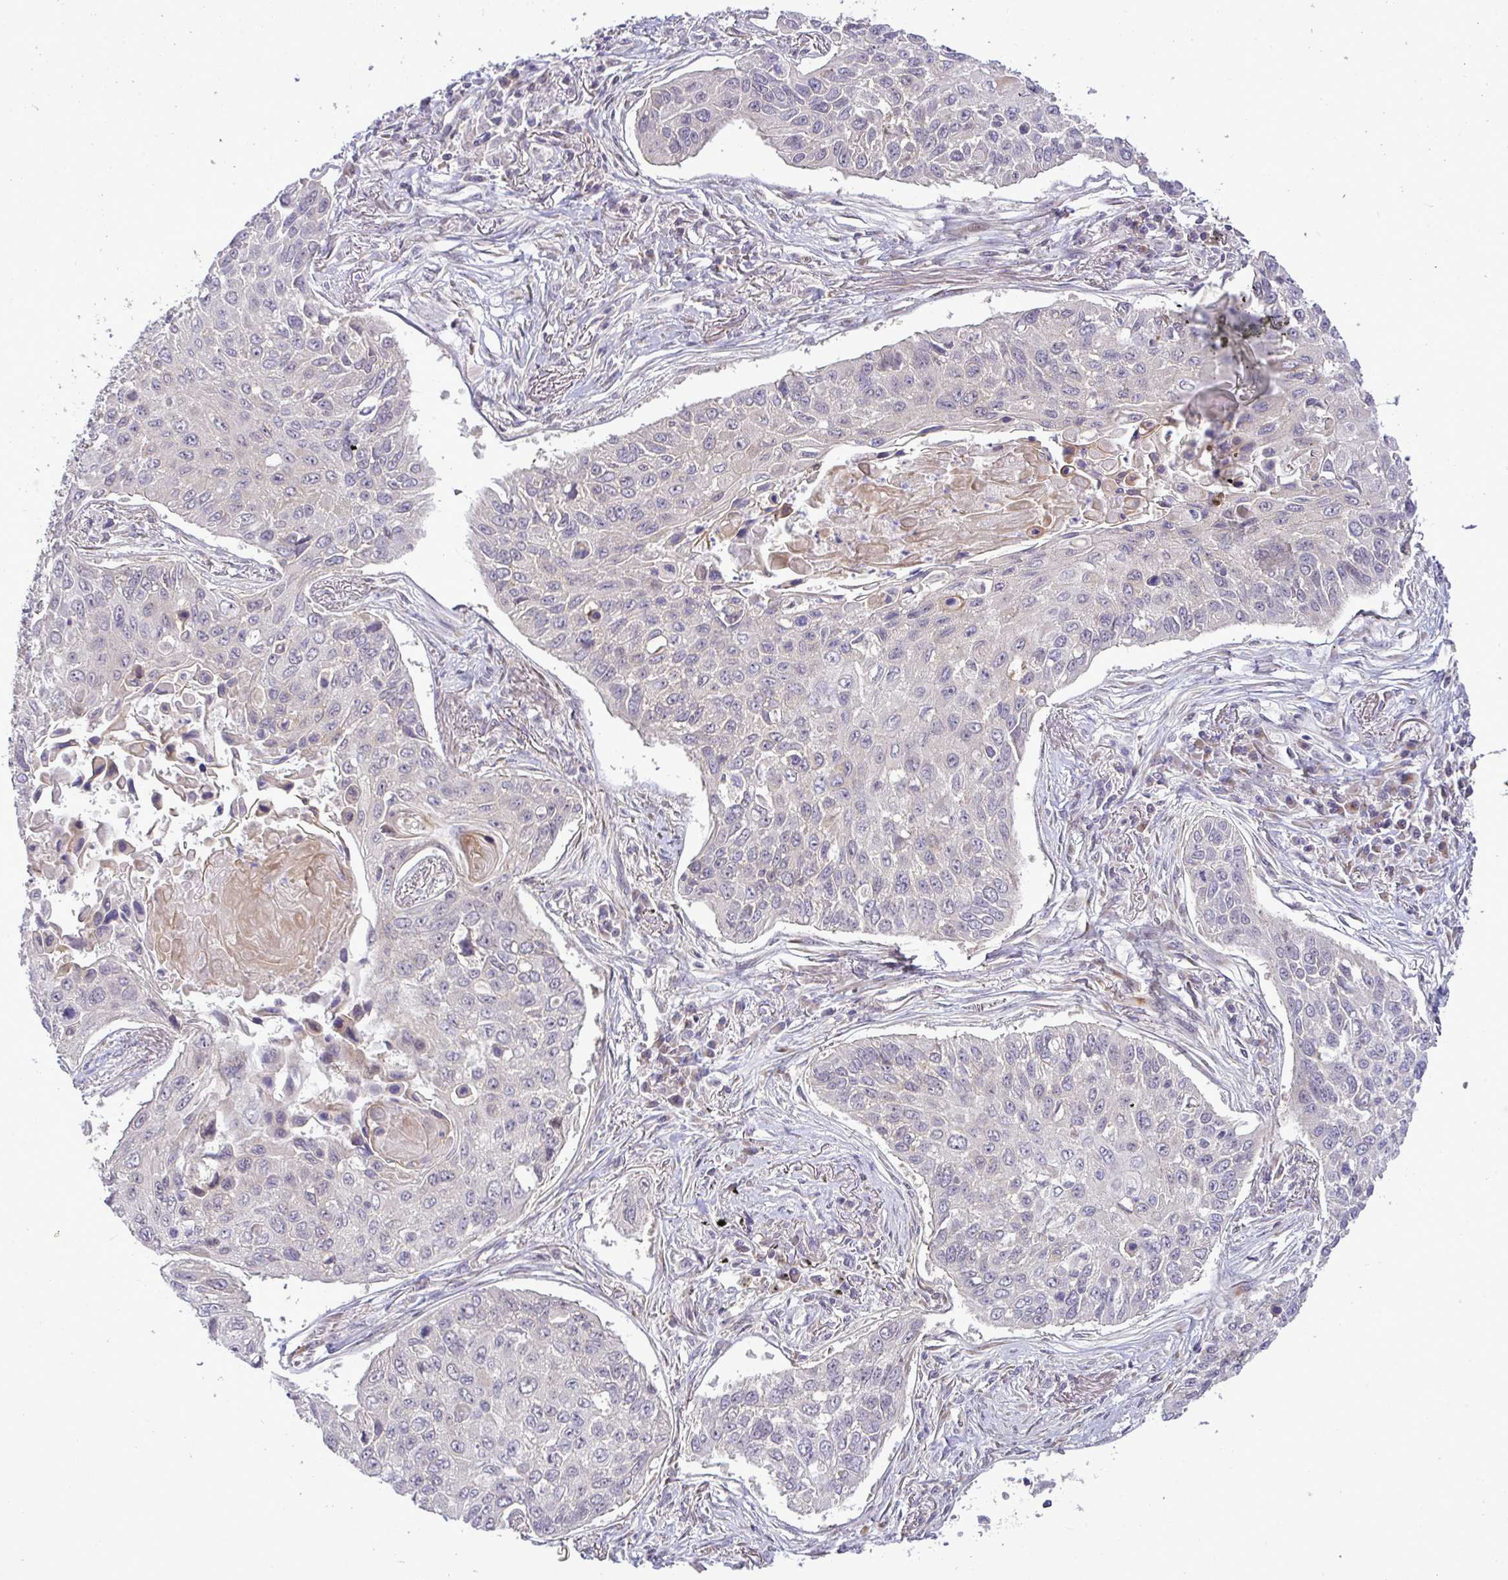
{"staining": {"intensity": "negative", "quantity": "none", "location": "none"}, "tissue": "lung cancer", "cell_type": "Tumor cells", "image_type": "cancer", "snomed": [{"axis": "morphology", "description": "Squamous cell carcinoma, NOS"}, {"axis": "topography", "description": "Lung"}], "caption": "The histopathology image shows no significant positivity in tumor cells of lung squamous cell carcinoma.", "gene": "SLC9A6", "patient": {"sex": "male", "age": 75}}